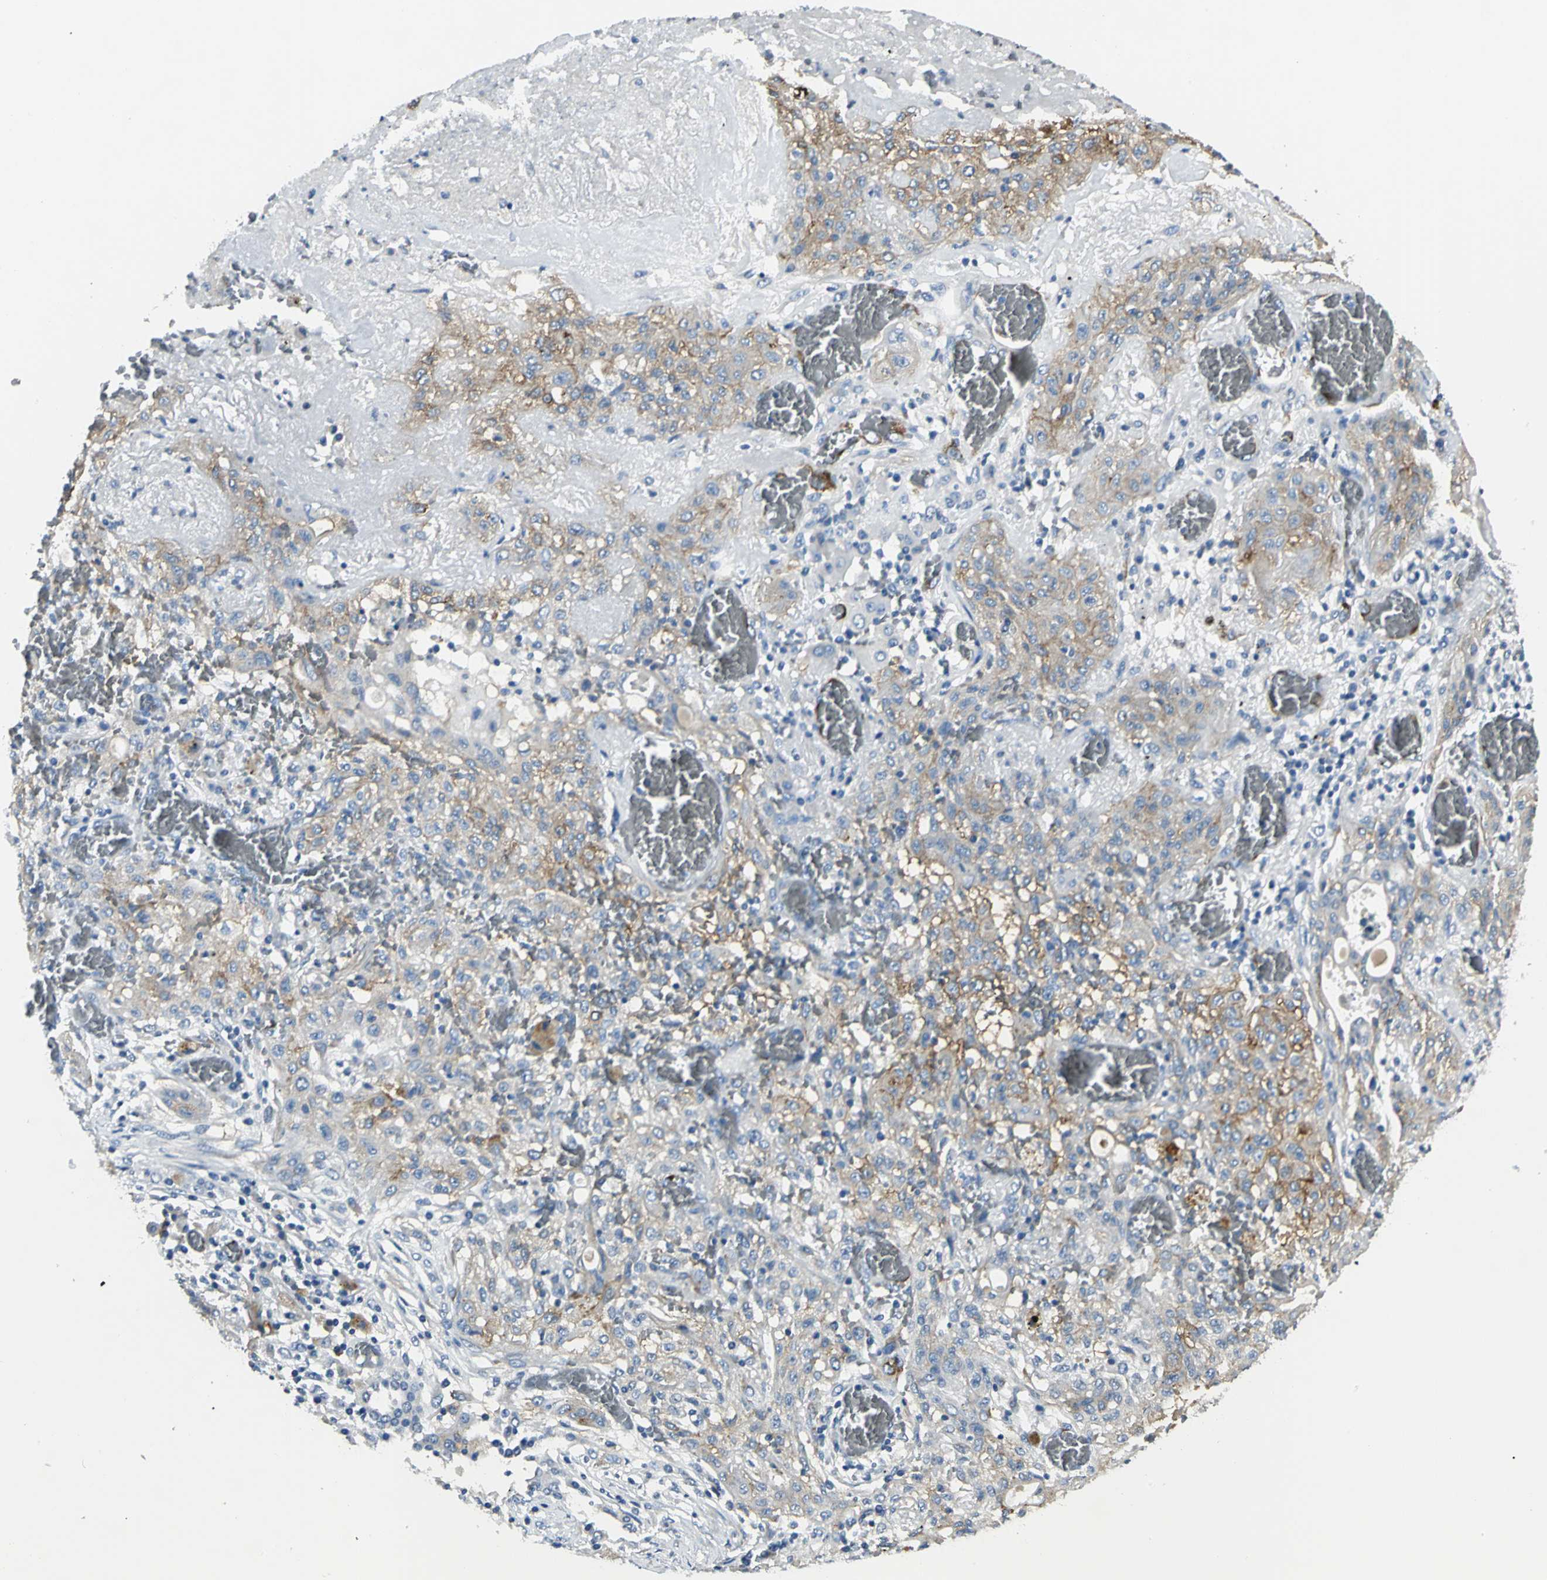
{"staining": {"intensity": "moderate", "quantity": "25%-75%", "location": "cytoplasmic/membranous"}, "tissue": "lung cancer", "cell_type": "Tumor cells", "image_type": "cancer", "snomed": [{"axis": "morphology", "description": "Squamous cell carcinoma, NOS"}, {"axis": "topography", "description": "Lung"}], "caption": "Immunohistochemical staining of human lung cancer demonstrates medium levels of moderate cytoplasmic/membranous expression in approximately 25%-75% of tumor cells. Immunohistochemistry (ihc) stains the protein of interest in brown and the nuclei are stained blue.", "gene": "B3GNT2", "patient": {"sex": "female", "age": 47}}